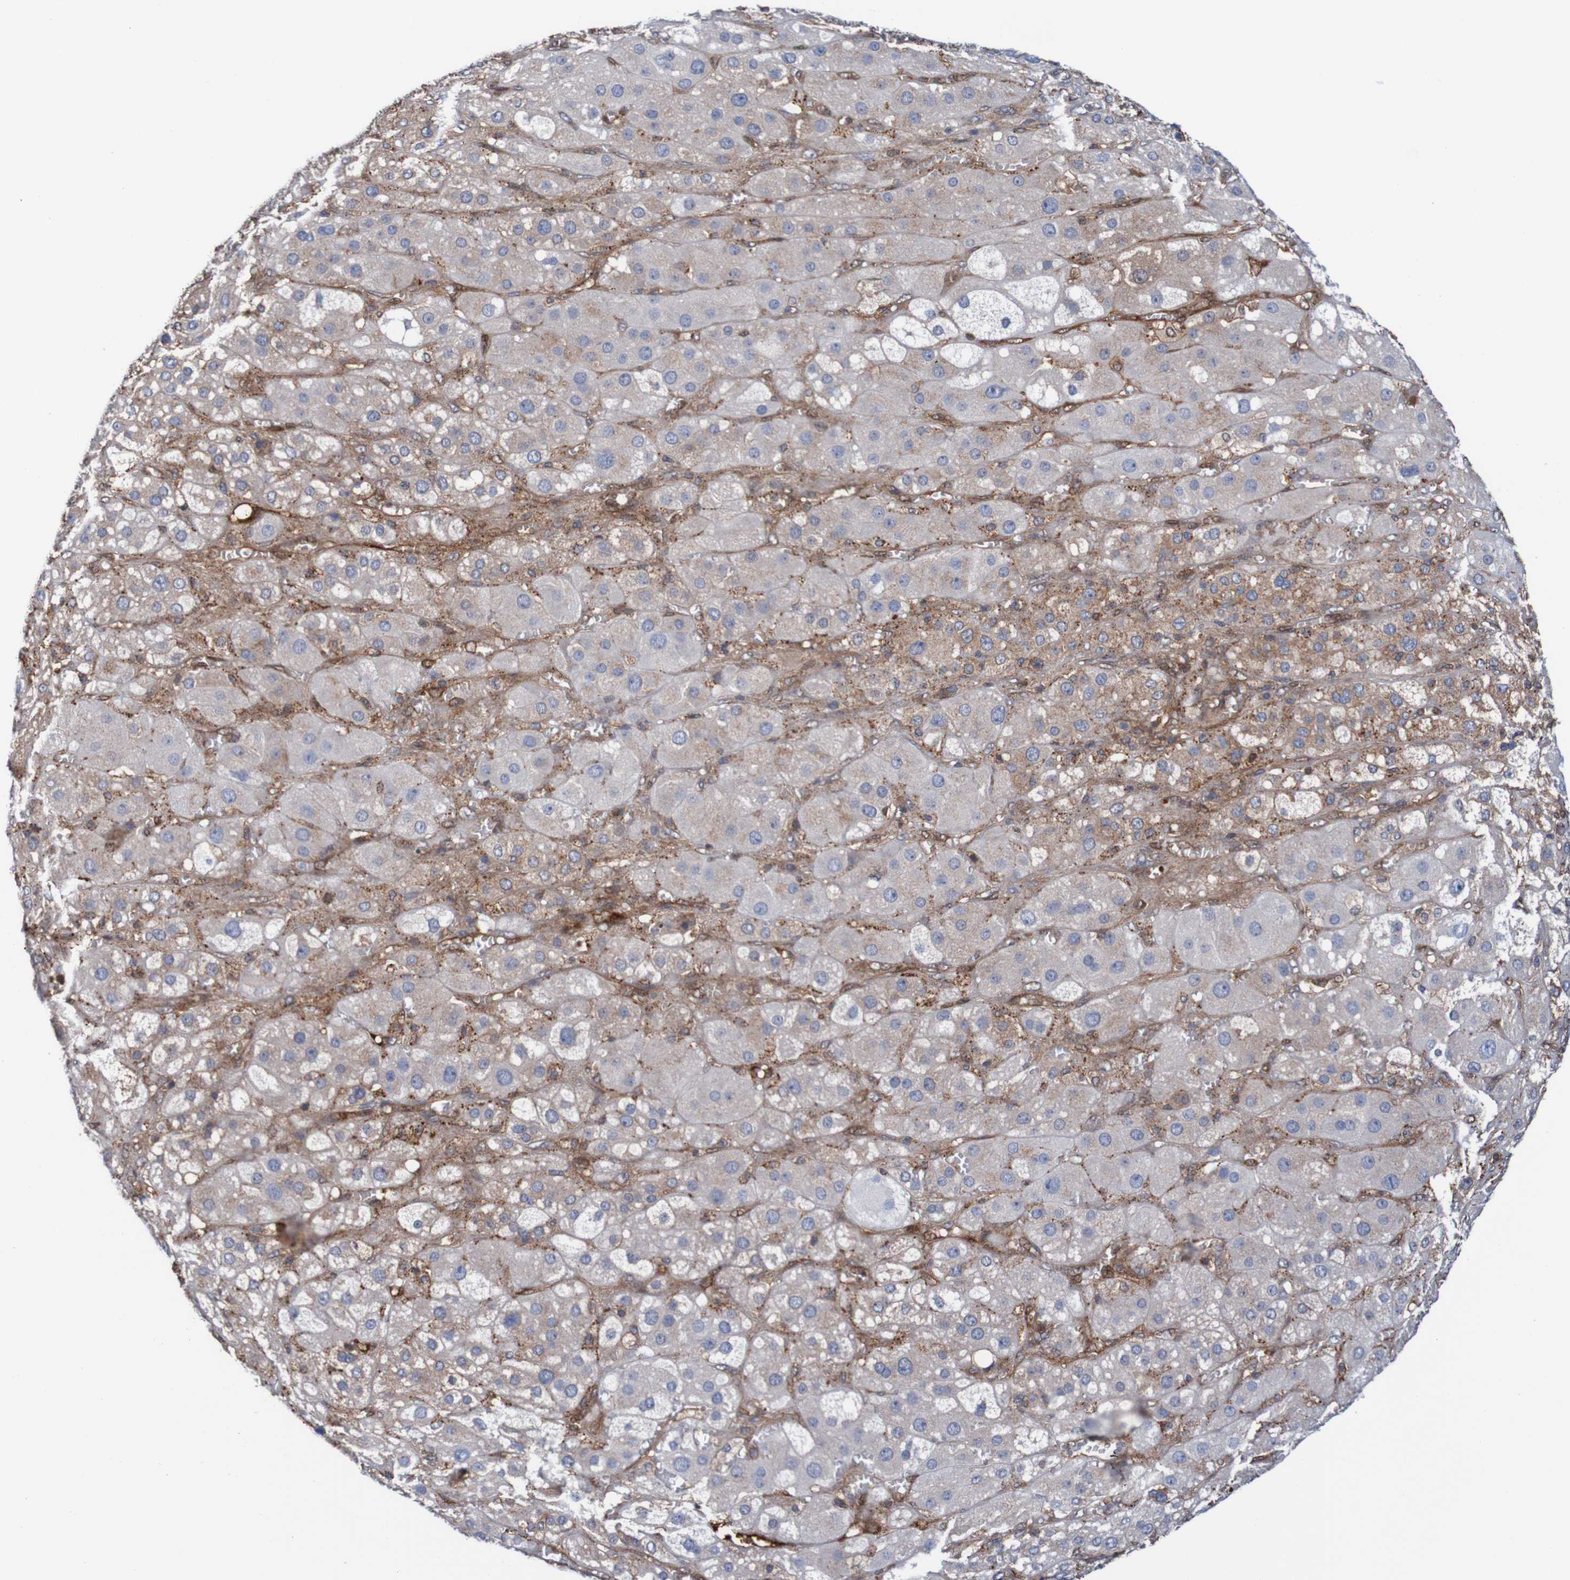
{"staining": {"intensity": "moderate", "quantity": ">75%", "location": "cytoplasmic/membranous"}, "tissue": "adrenal gland", "cell_type": "Glandular cells", "image_type": "normal", "snomed": [{"axis": "morphology", "description": "Normal tissue, NOS"}, {"axis": "topography", "description": "Adrenal gland"}], "caption": "Immunohistochemistry (IHC) of unremarkable adrenal gland displays medium levels of moderate cytoplasmic/membranous positivity in about >75% of glandular cells. Ihc stains the protein in brown and the nuclei are stained blue.", "gene": "RIGI", "patient": {"sex": "female", "age": 47}}